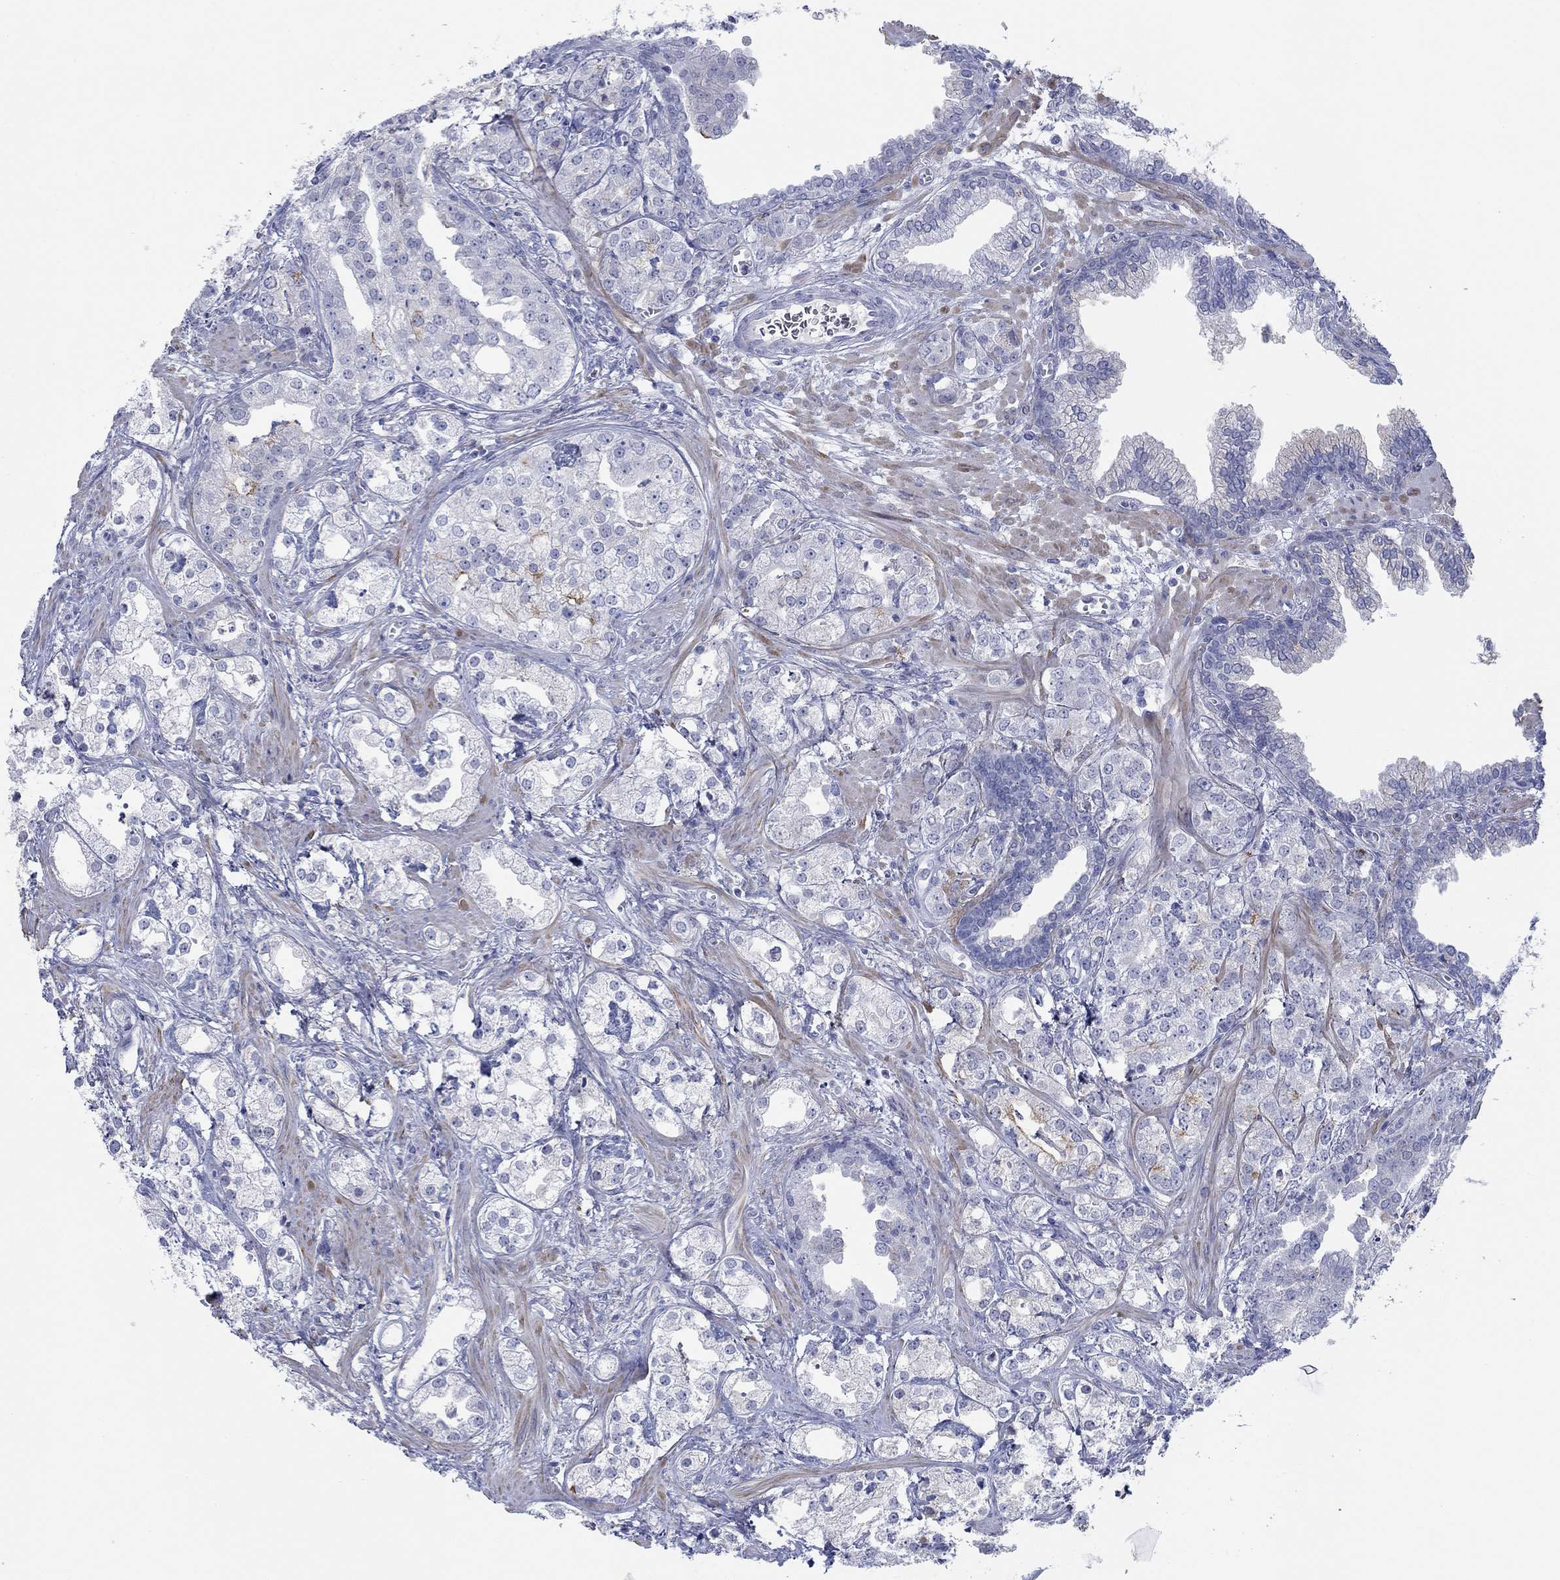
{"staining": {"intensity": "negative", "quantity": "none", "location": "none"}, "tissue": "prostate cancer", "cell_type": "Tumor cells", "image_type": "cancer", "snomed": [{"axis": "morphology", "description": "Adenocarcinoma, NOS"}, {"axis": "topography", "description": "Prostate and seminal vesicle, NOS"}, {"axis": "topography", "description": "Prostate"}], "caption": "Prostate adenocarcinoma was stained to show a protein in brown. There is no significant staining in tumor cells.", "gene": "PDYN", "patient": {"sex": "male", "age": 62}}